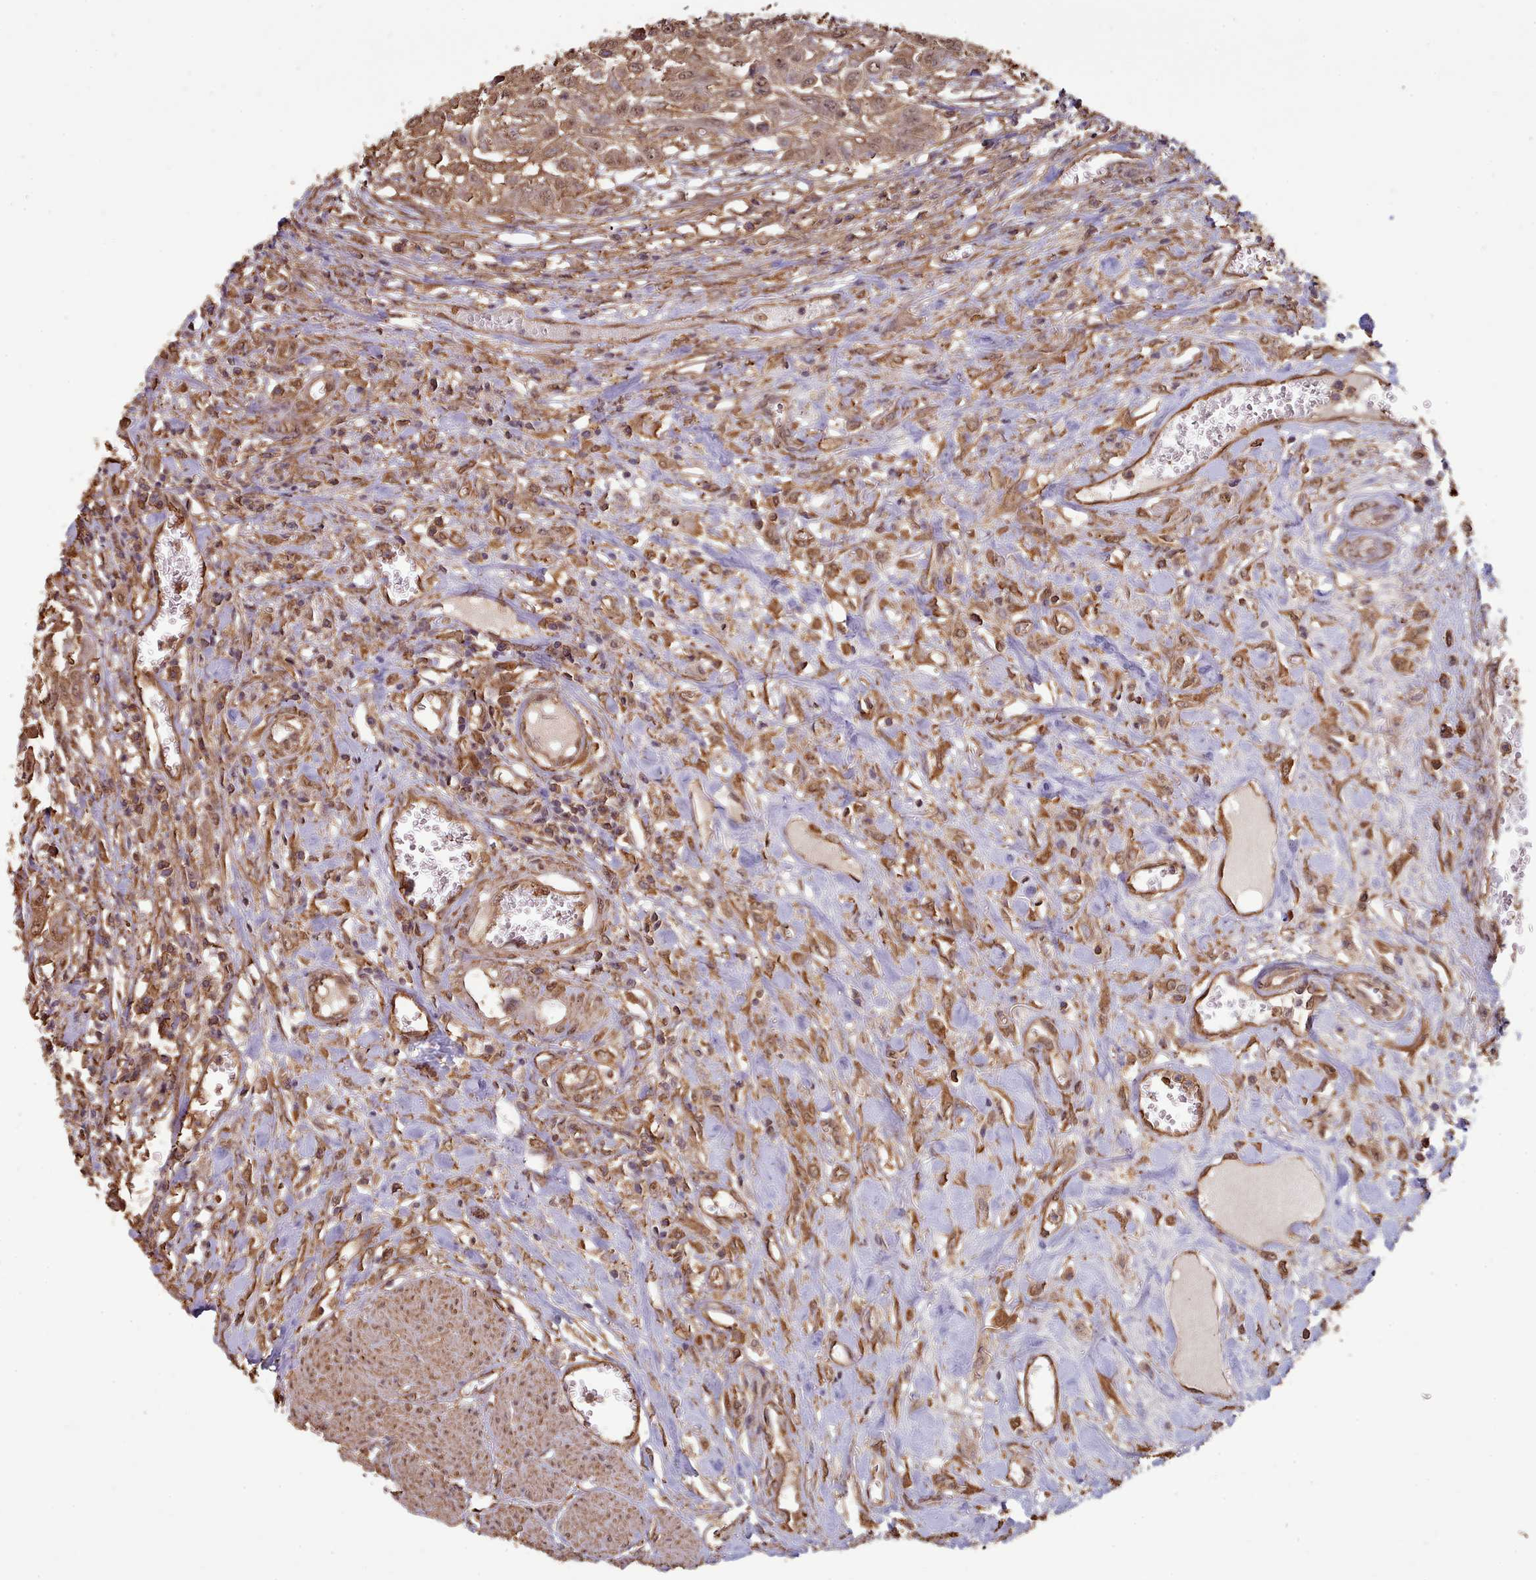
{"staining": {"intensity": "moderate", "quantity": ">75%", "location": "cytoplasmic/membranous,nuclear"}, "tissue": "urothelial cancer", "cell_type": "Tumor cells", "image_type": "cancer", "snomed": [{"axis": "morphology", "description": "Urothelial carcinoma, High grade"}, {"axis": "topography", "description": "Urinary bladder"}], "caption": "High-magnification brightfield microscopy of high-grade urothelial carcinoma stained with DAB (3,3'-diaminobenzidine) (brown) and counterstained with hematoxylin (blue). tumor cells exhibit moderate cytoplasmic/membranous and nuclear expression is present in about>75% of cells.", "gene": "METRN", "patient": {"sex": "male", "age": 57}}